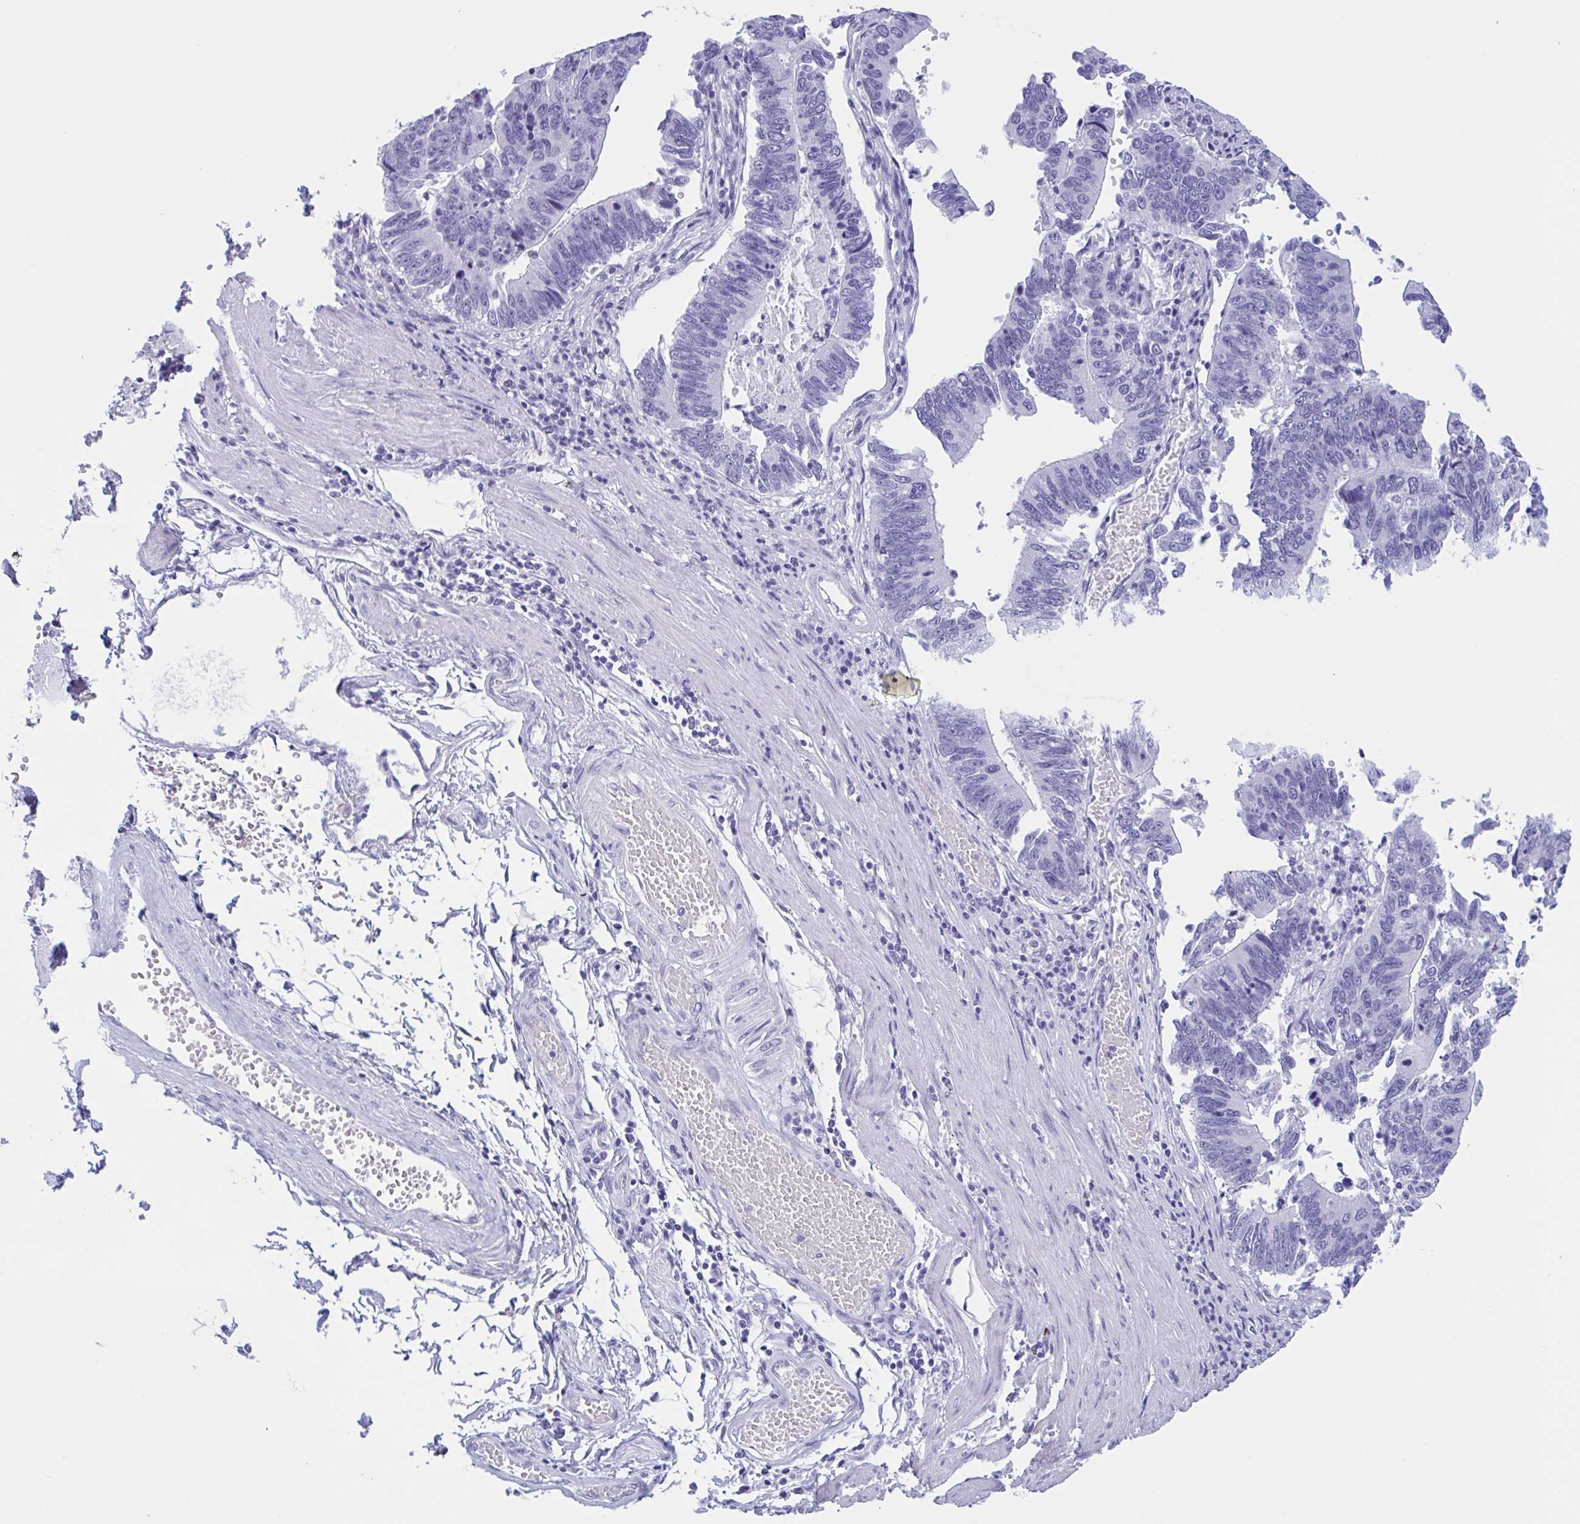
{"staining": {"intensity": "negative", "quantity": "none", "location": "none"}, "tissue": "stomach cancer", "cell_type": "Tumor cells", "image_type": "cancer", "snomed": [{"axis": "morphology", "description": "Adenocarcinoma, NOS"}, {"axis": "topography", "description": "Stomach"}], "caption": "Histopathology image shows no protein expression in tumor cells of stomach cancer tissue.", "gene": "ZNF850", "patient": {"sex": "male", "age": 59}}